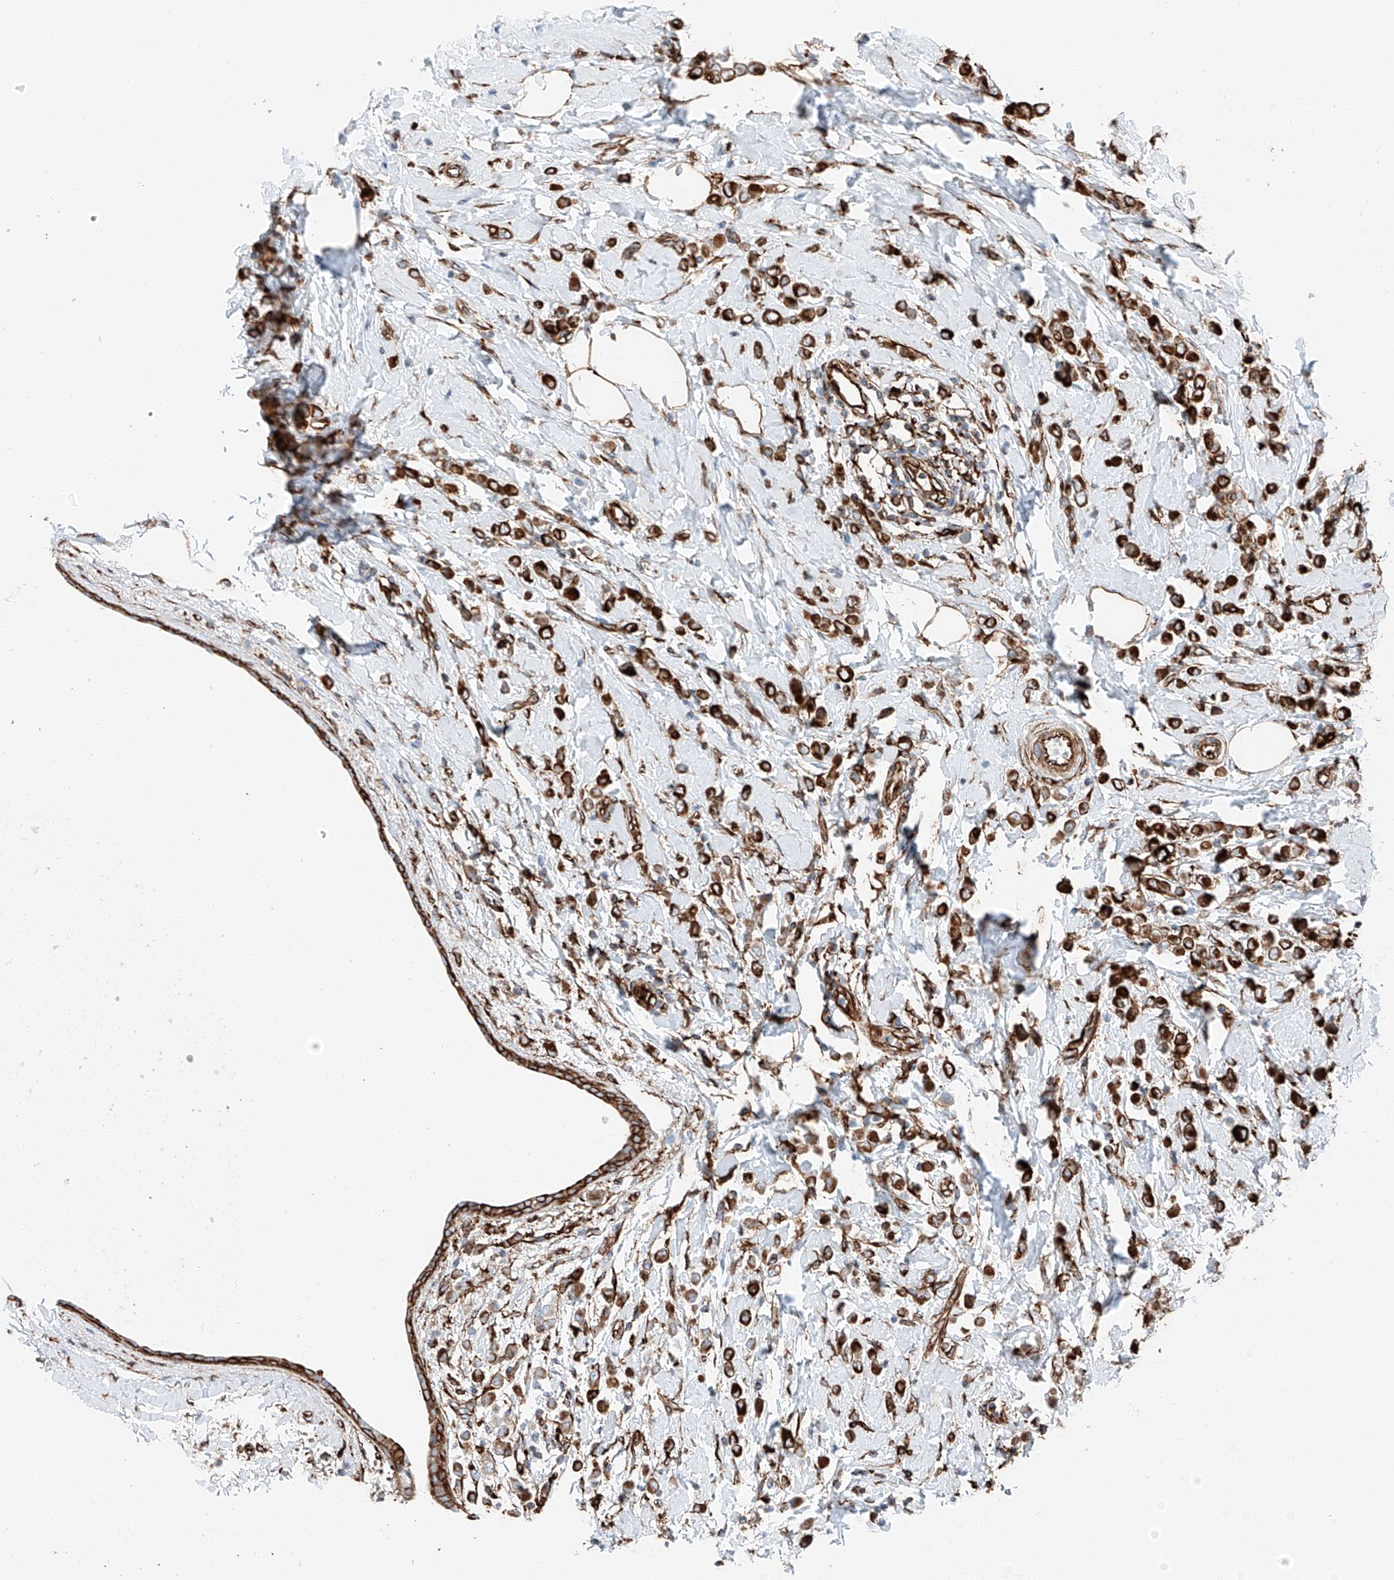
{"staining": {"intensity": "strong", "quantity": ">75%", "location": "cytoplasmic/membranous"}, "tissue": "breast cancer", "cell_type": "Tumor cells", "image_type": "cancer", "snomed": [{"axis": "morphology", "description": "Lobular carcinoma"}, {"axis": "topography", "description": "Breast"}], "caption": "Immunohistochemistry (DAB) staining of human lobular carcinoma (breast) reveals strong cytoplasmic/membranous protein expression in about >75% of tumor cells.", "gene": "ZNF804A", "patient": {"sex": "female", "age": 47}}